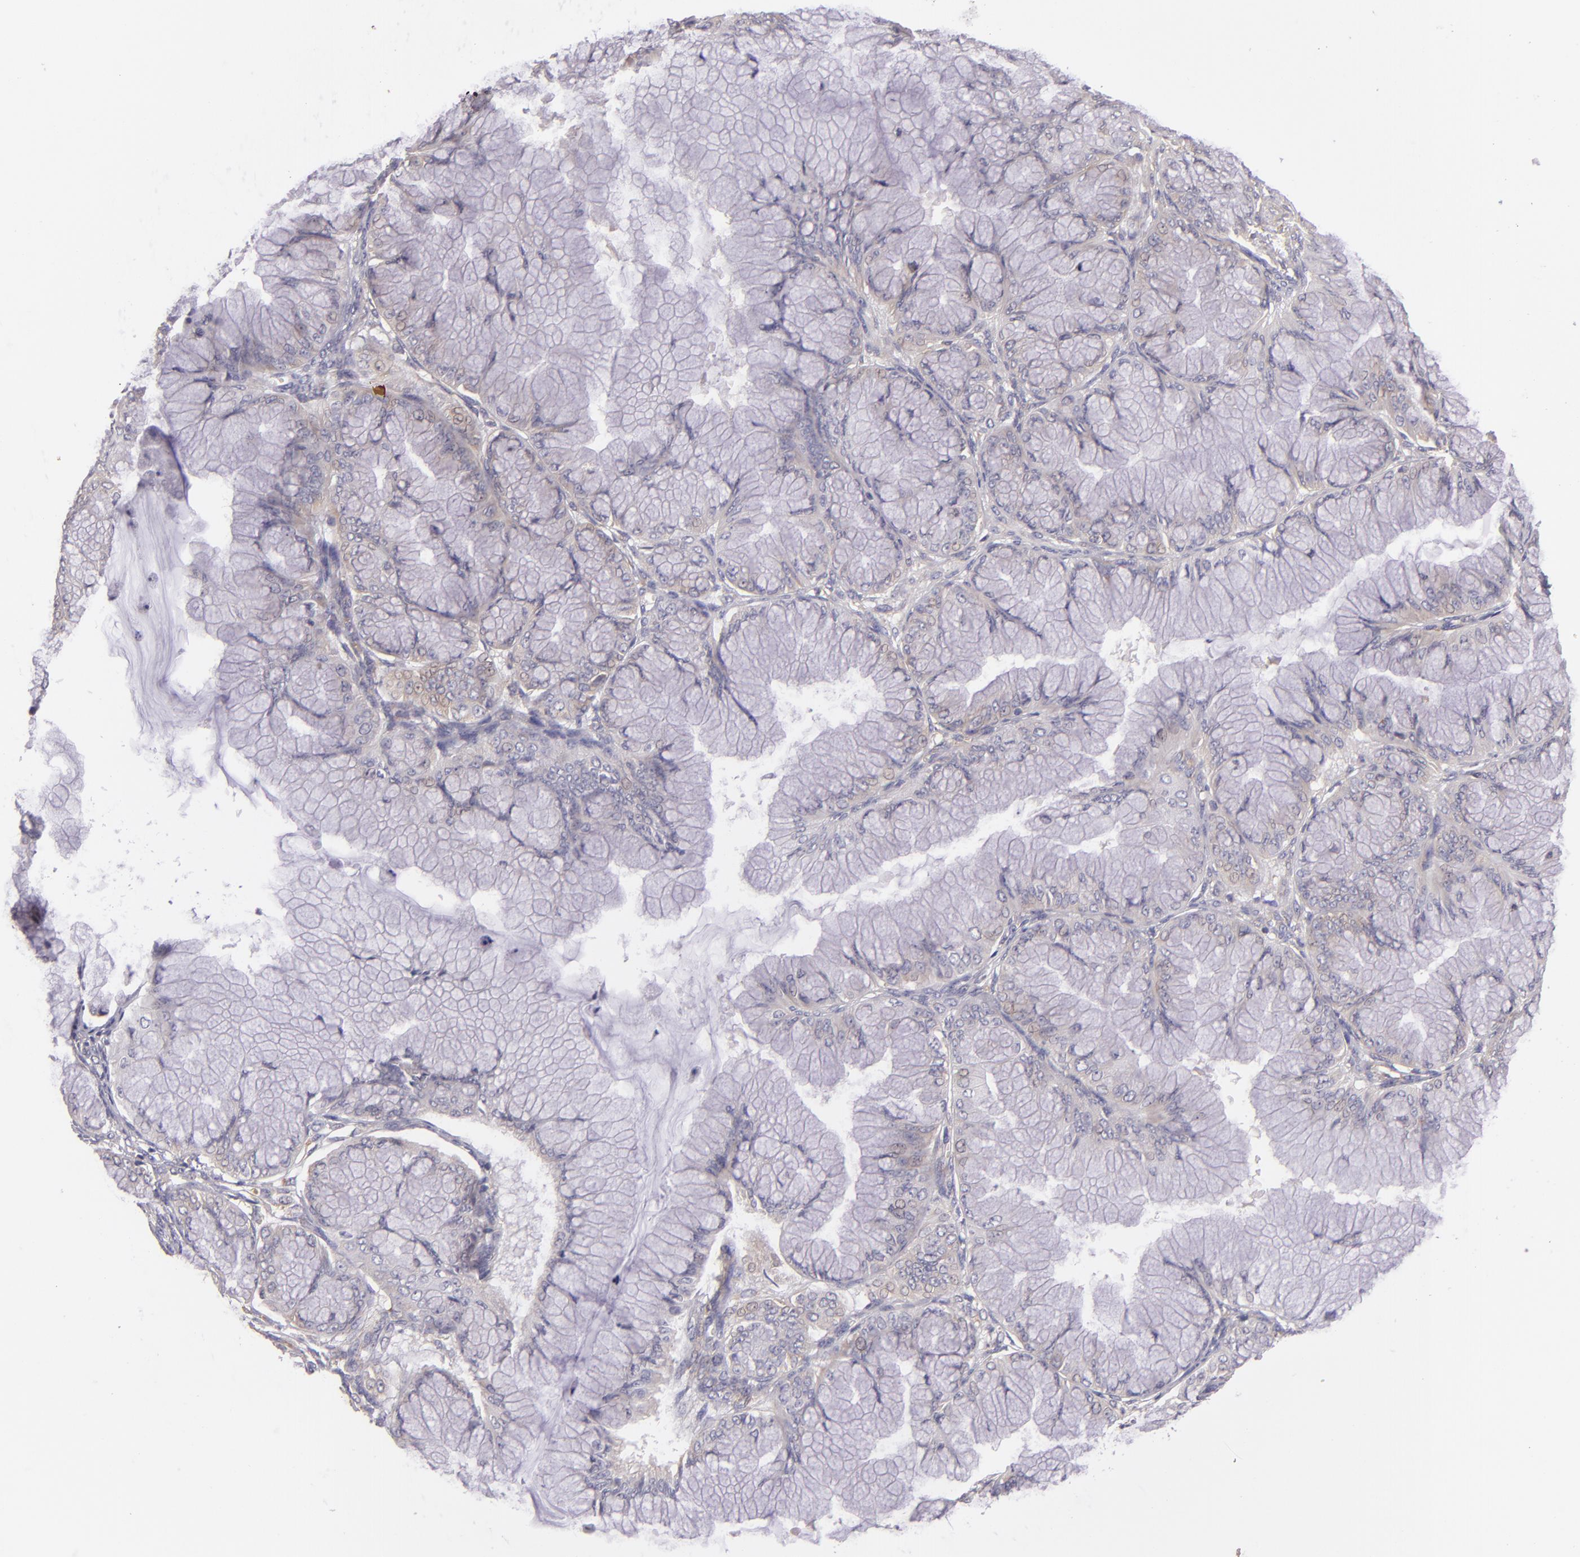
{"staining": {"intensity": "weak", "quantity": "<25%", "location": "cytoplasmic/membranous"}, "tissue": "ovarian cancer", "cell_type": "Tumor cells", "image_type": "cancer", "snomed": [{"axis": "morphology", "description": "Cystadenocarcinoma, mucinous, NOS"}, {"axis": "topography", "description": "Ovary"}], "caption": "The photomicrograph exhibits no staining of tumor cells in ovarian cancer.", "gene": "UPF3B", "patient": {"sex": "female", "age": 63}}